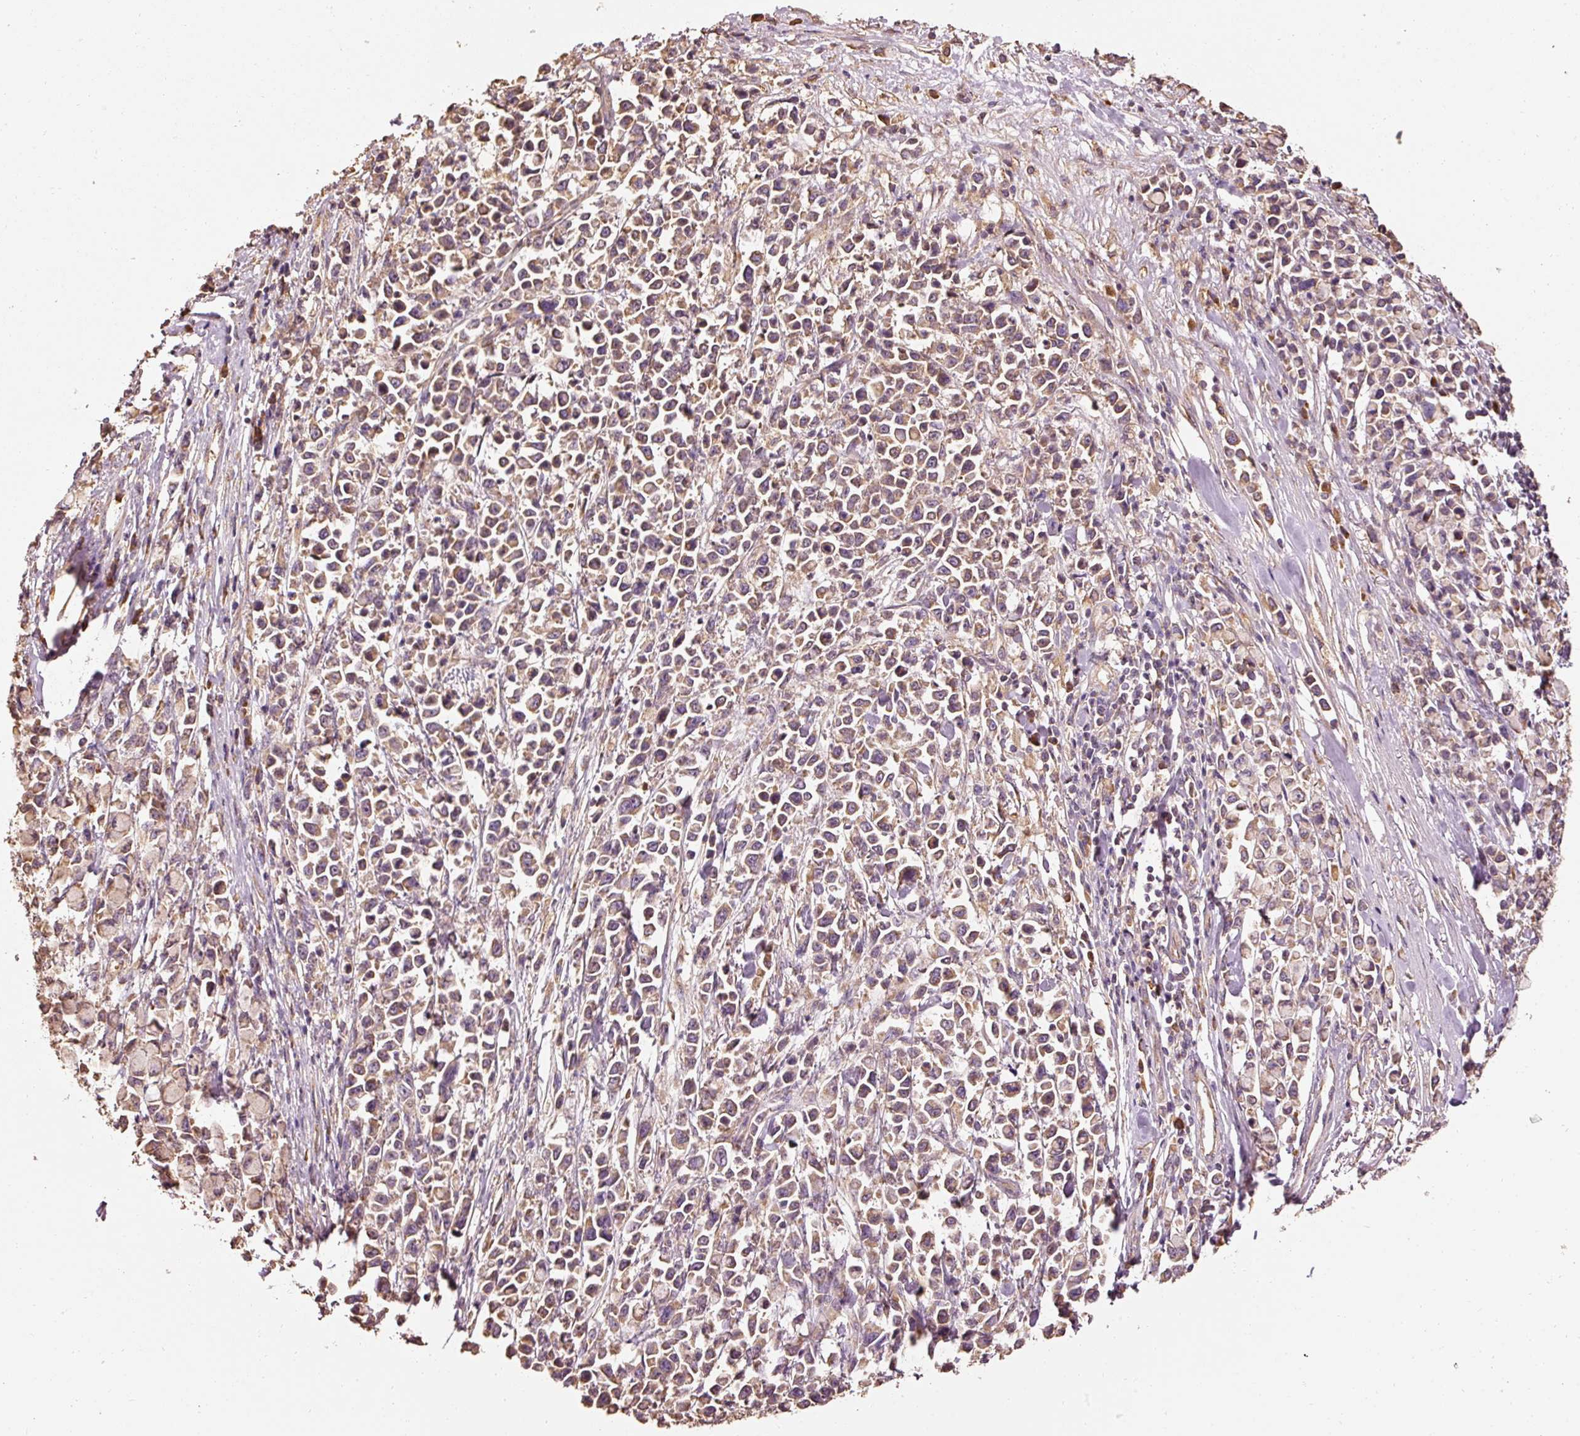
{"staining": {"intensity": "moderate", "quantity": ">75%", "location": "cytoplasmic/membranous"}, "tissue": "stomach cancer", "cell_type": "Tumor cells", "image_type": "cancer", "snomed": [{"axis": "morphology", "description": "Adenocarcinoma, NOS"}, {"axis": "topography", "description": "Stomach"}], "caption": "Immunohistochemistry (IHC) staining of stomach cancer (adenocarcinoma), which displays medium levels of moderate cytoplasmic/membranous positivity in about >75% of tumor cells indicating moderate cytoplasmic/membranous protein positivity. The staining was performed using DAB (3,3'-diaminobenzidine) (brown) for protein detection and nuclei were counterstained in hematoxylin (blue).", "gene": "EFHC1", "patient": {"sex": "female", "age": 81}}